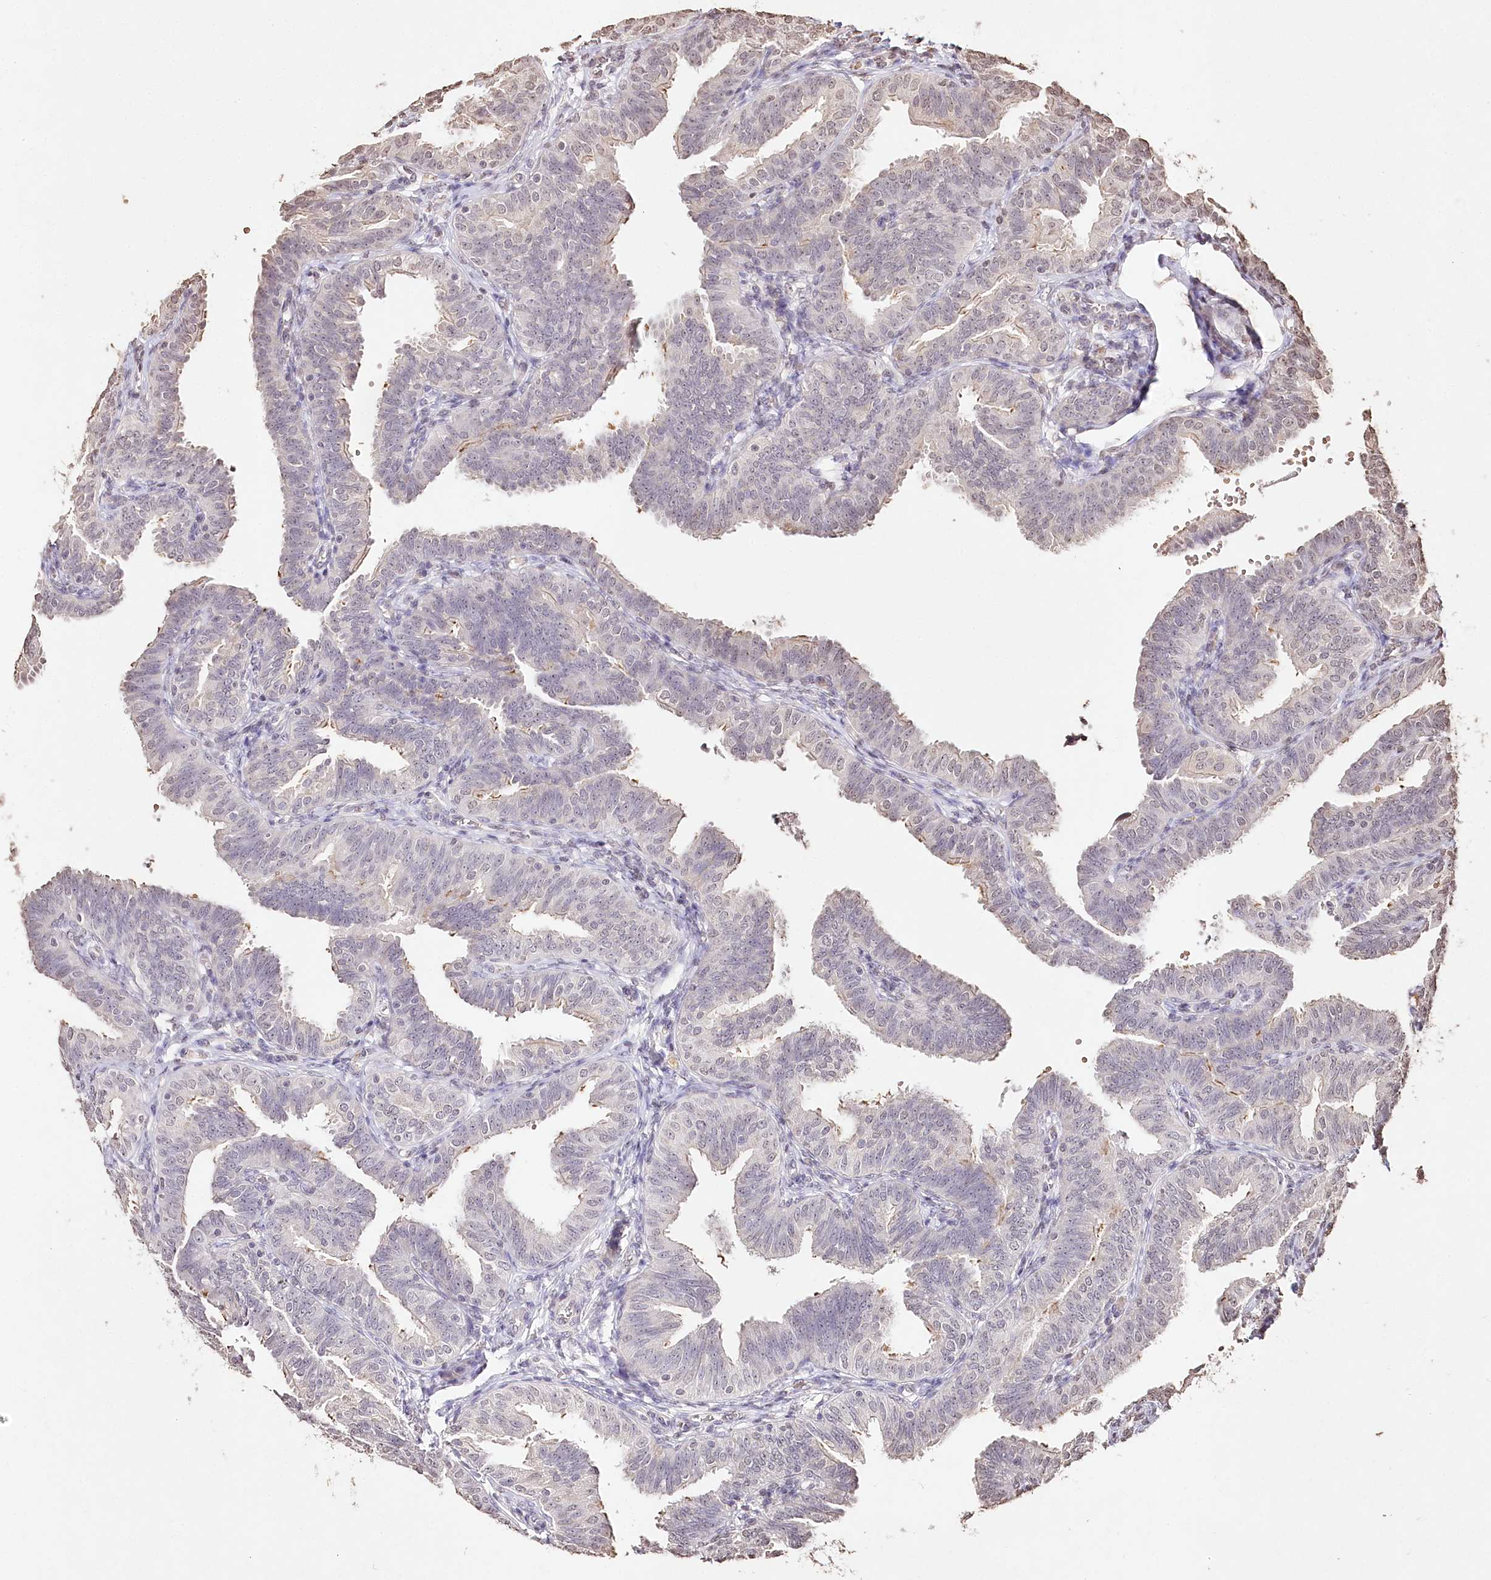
{"staining": {"intensity": "negative", "quantity": "none", "location": "none"}, "tissue": "fallopian tube", "cell_type": "Glandular cells", "image_type": "normal", "snomed": [{"axis": "morphology", "description": "Normal tissue, NOS"}, {"axis": "topography", "description": "Fallopian tube"}], "caption": "Glandular cells show no significant protein positivity in benign fallopian tube. (Brightfield microscopy of DAB immunohistochemistry at high magnification).", "gene": "DMXL1", "patient": {"sex": "female", "age": 35}}